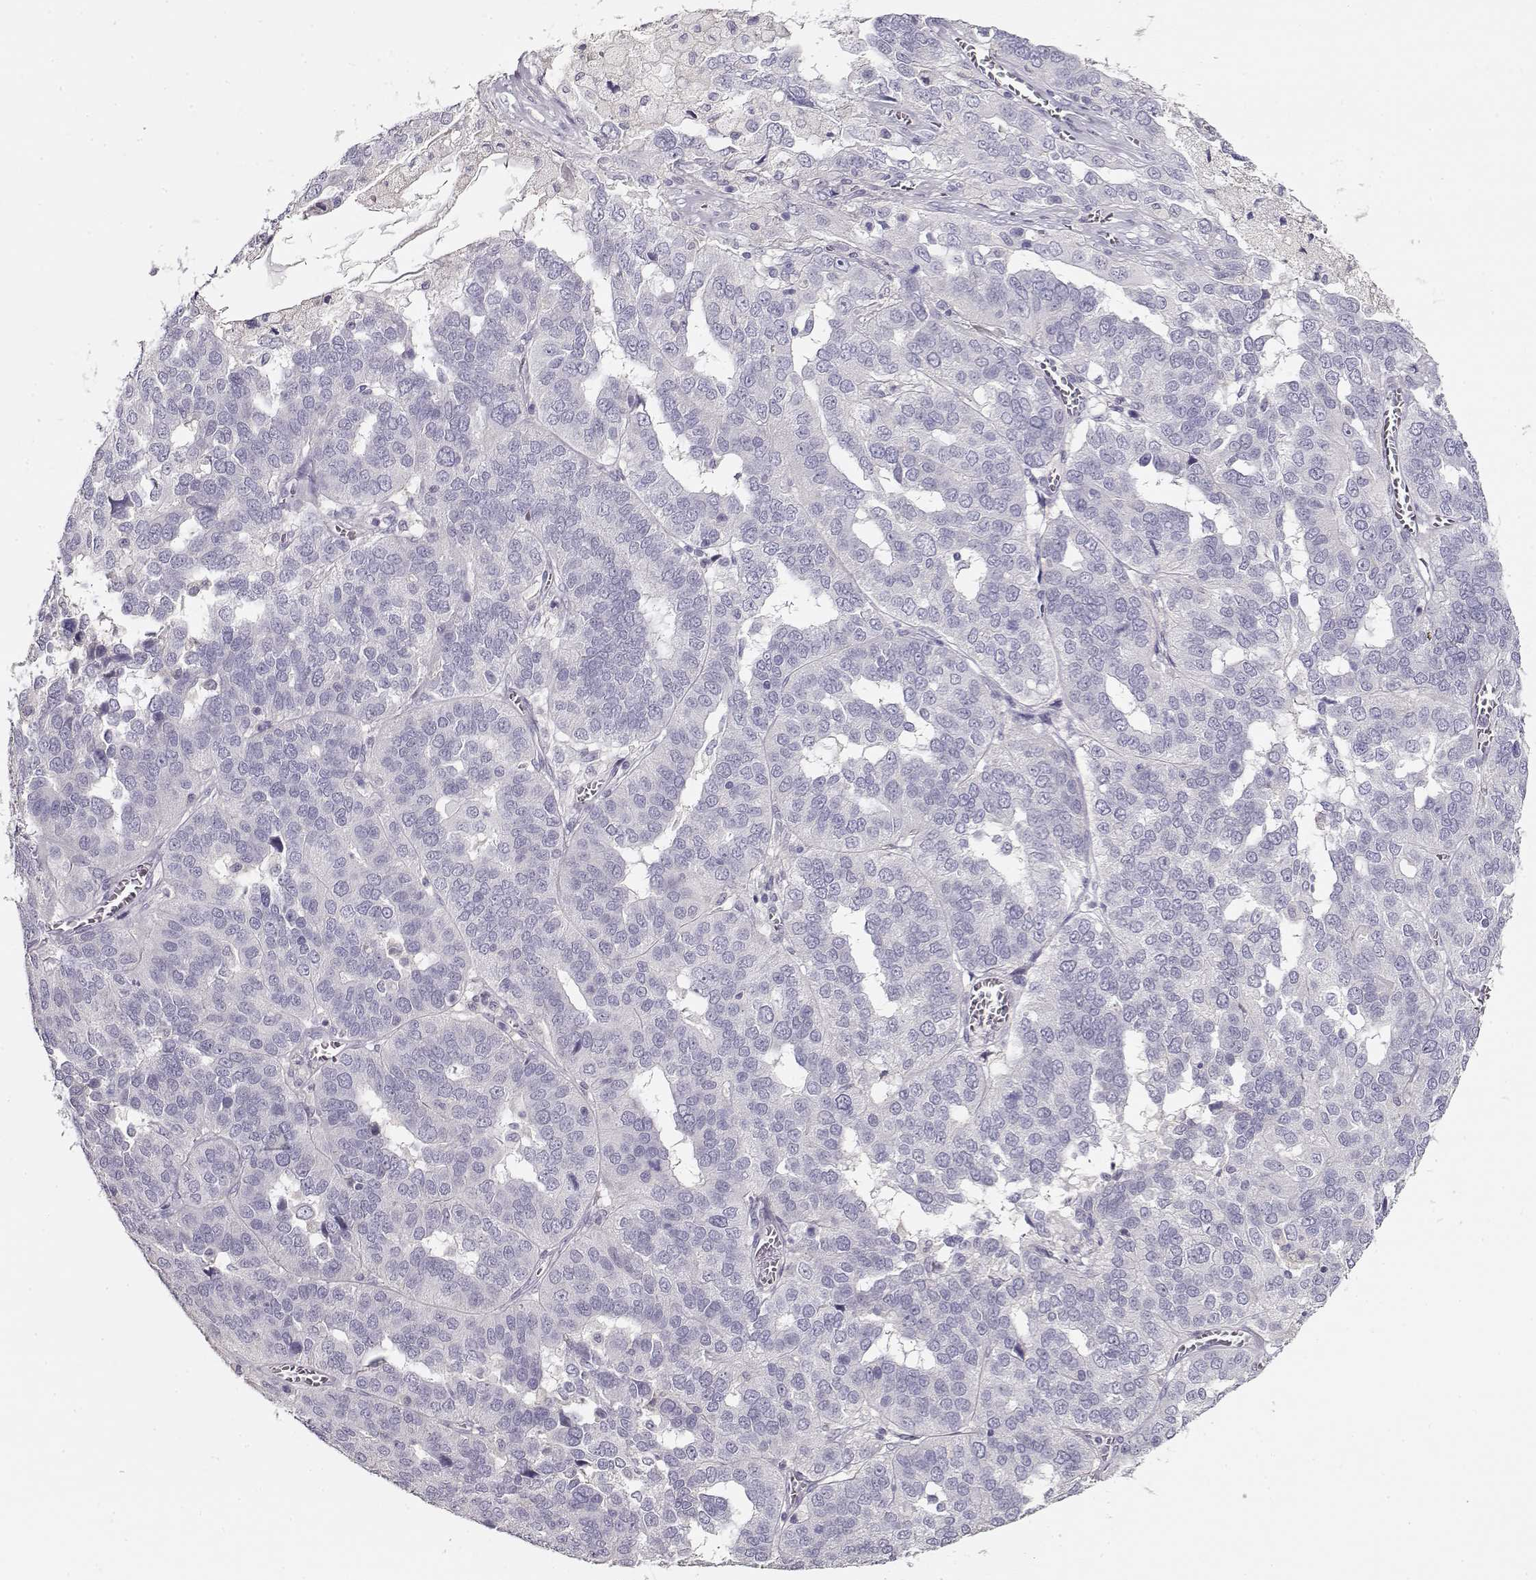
{"staining": {"intensity": "negative", "quantity": "none", "location": "none"}, "tissue": "ovarian cancer", "cell_type": "Tumor cells", "image_type": "cancer", "snomed": [{"axis": "morphology", "description": "Carcinoma, endometroid"}, {"axis": "topography", "description": "Soft tissue"}, {"axis": "topography", "description": "Ovary"}], "caption": "Tumor cells show no significant expression in endometroid carcinoma (ovarian). (Brightfield microscopy of DAB IHC at high magnification).", "gene": "NDRG4", "patient": {"sex": "female", "age": 52}}